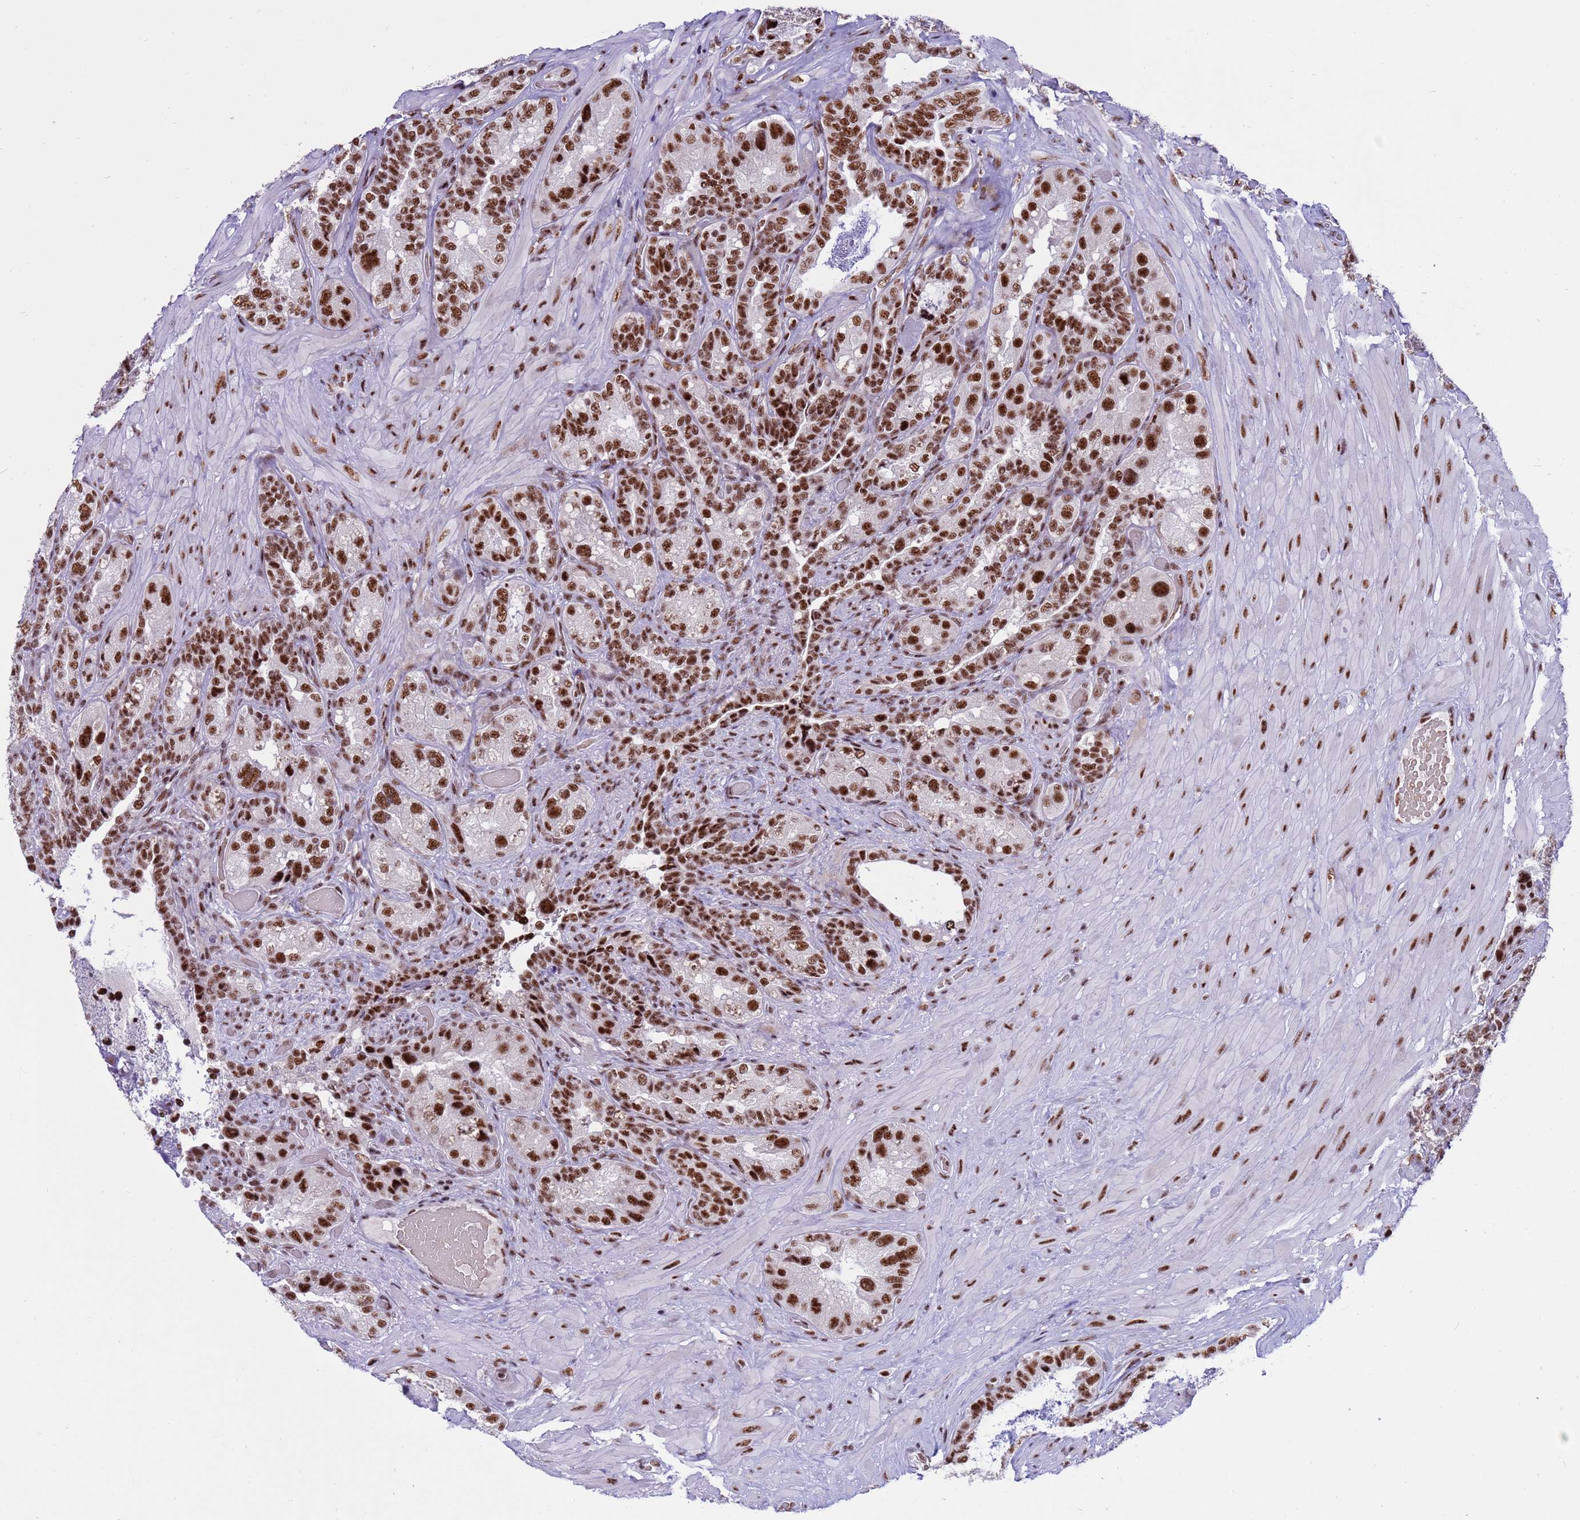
{"staining": {"intensity": "strong", "quantity": ">75%", "location": "nuclear"}, "tissue": "seminal vesicle", "cell_type": "Glandular cells", "image_type": "normal", "snomed": [{"axis": "morphology", "description": "Normal tissue, NOS"}, {"axis": "topography", "description": "Seminal veicle"}, {"axis": "topography", "description": "Peripheral nerve tissue"}], "caption": "Strong nuclear staining for a protein is identified in about >75% of glandular cells of normal seminal vesicle using IHC.", "gene": "THOC2", "patient": {"sex": "male", "age": 67}}